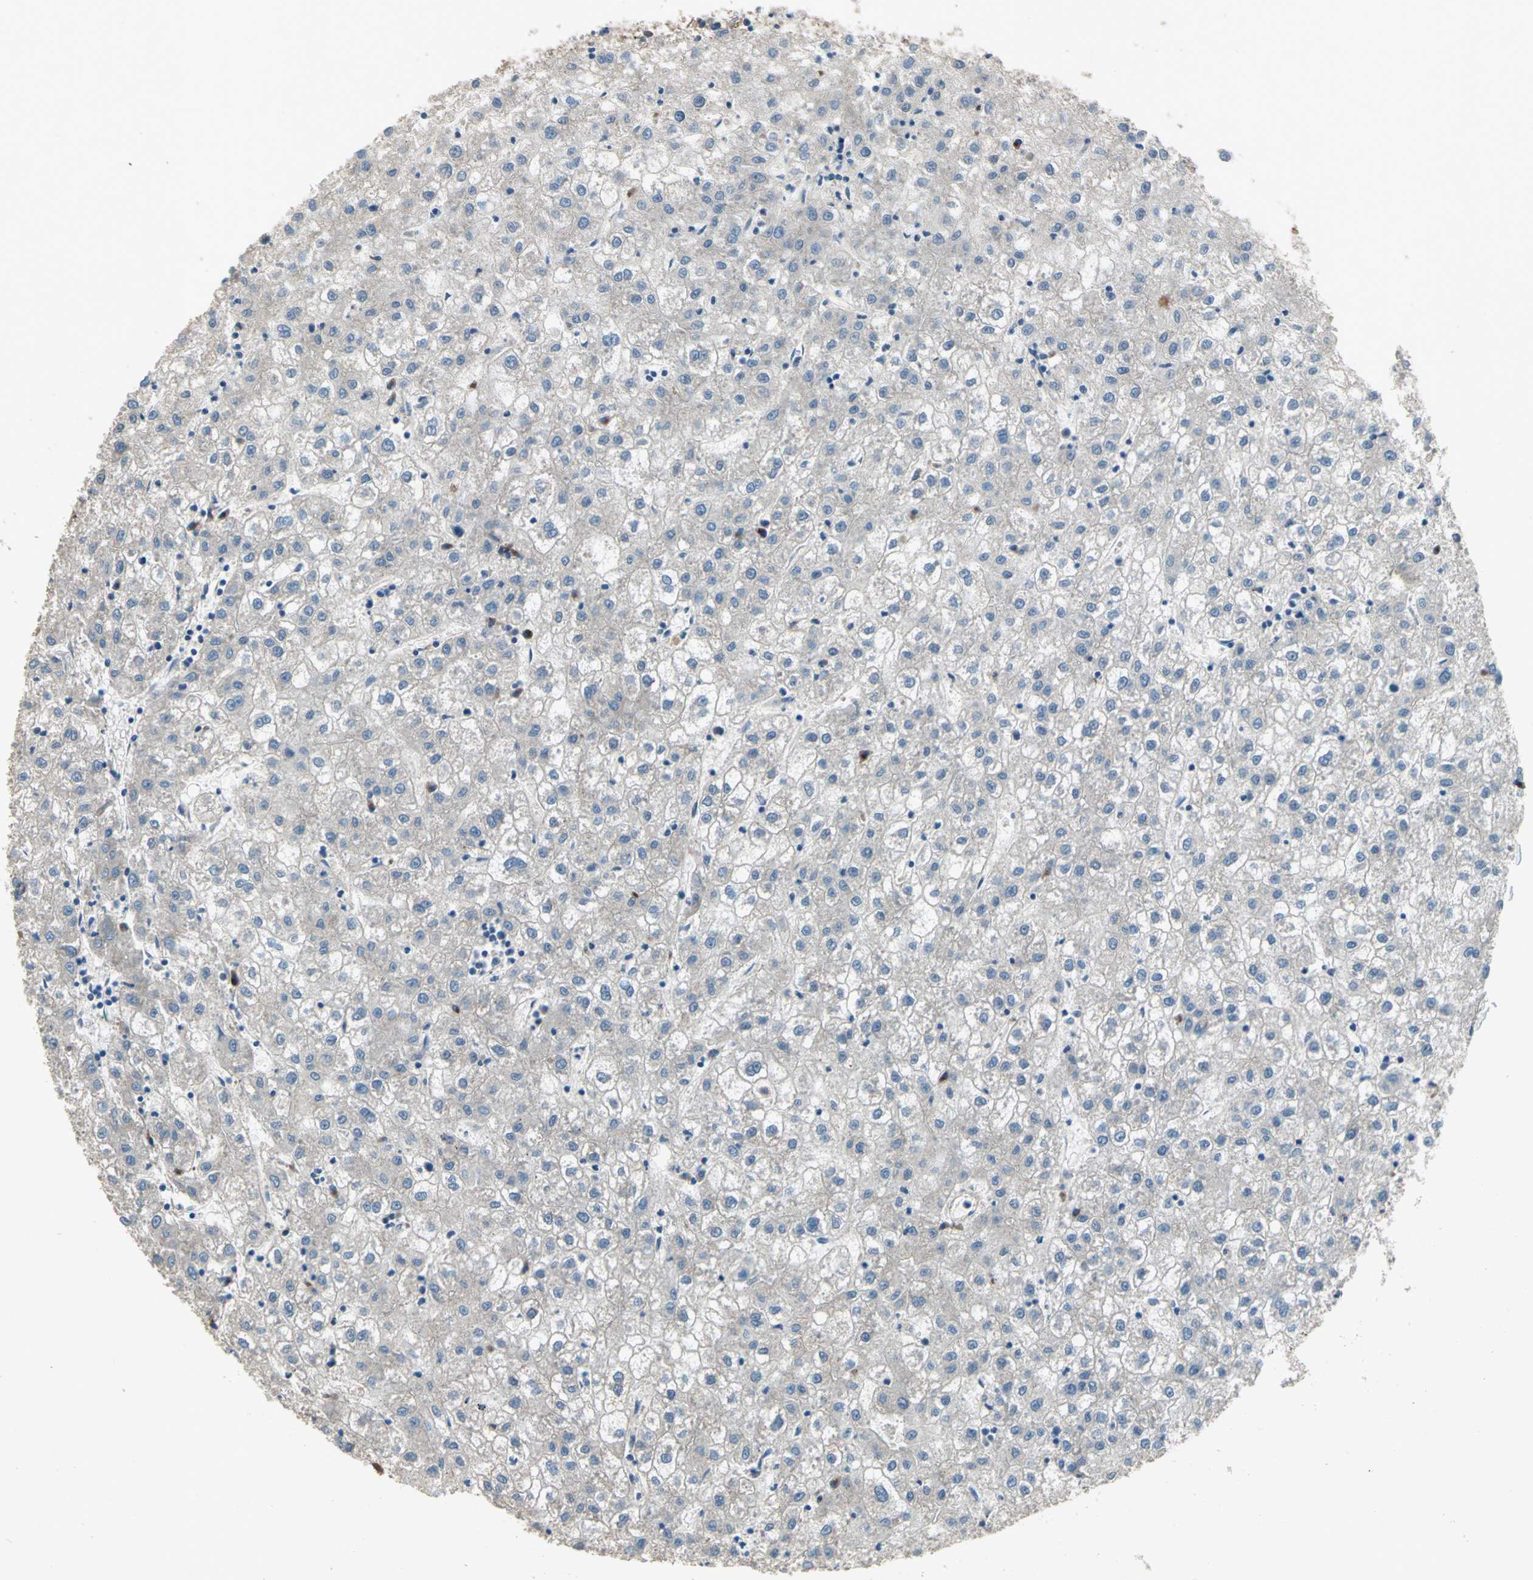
{"staining": {"intensity": "weak", "quantity": "25%-75%", "location": "cytoplasmic/membranous"}, "tissue": "liver cancer", "cell_type": "Tumor cells", "image_type": "cancer", "snomed": [{"axis": "morphology", "description": "Carcinoma, Hepatocellular, NOS"}, {"axis": "topography", "description": "Liver"}], "caption": "A brown stain shows weak cytoplasmic/membranous expression of a protein in human liver cancer tumor cells.", "gene": "NFKBIE", "patient": {"sex": "male", "age": 72}}